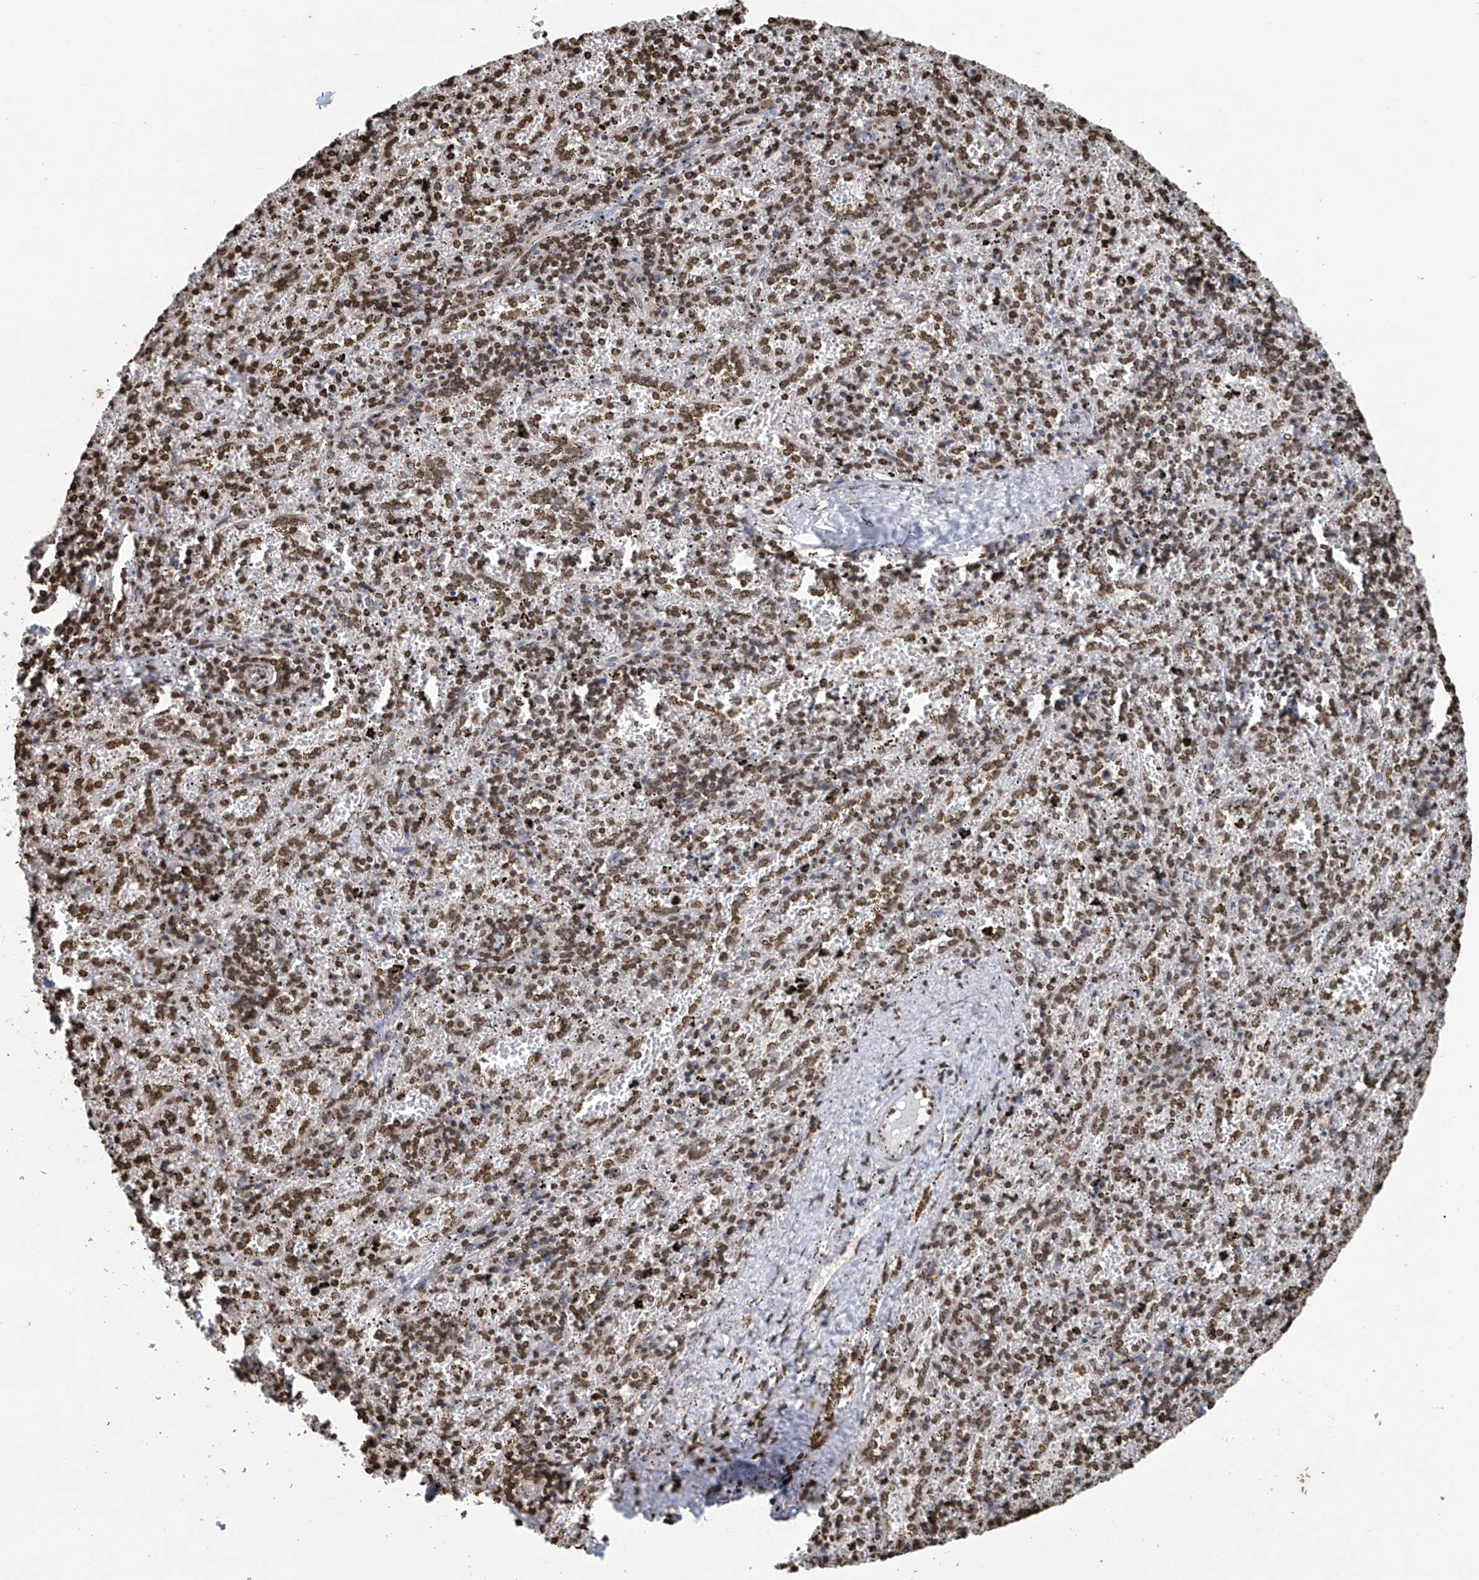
{"staining": {"intensity": "moderate", "quantity": ">75%", "location": "nuclear"}, "tissue": "spleen", "cell_type": "Cells in red pulp", "image_type": "normal", "snomed": [{"axis": "morphology", "description": "Normal tissue, NOS"}, {"axis": "topography", "description": "Spleen"}], "caption": "Immunohistochemistry (IHC) of benign human spleen demonstrates medium levels of moderate nuclear positivity in approximately >75% of cells in red pulp. Nuclei are stained in blue.", "gene": "DPPA2", "patient": {"sex": "male", "age": 11}}